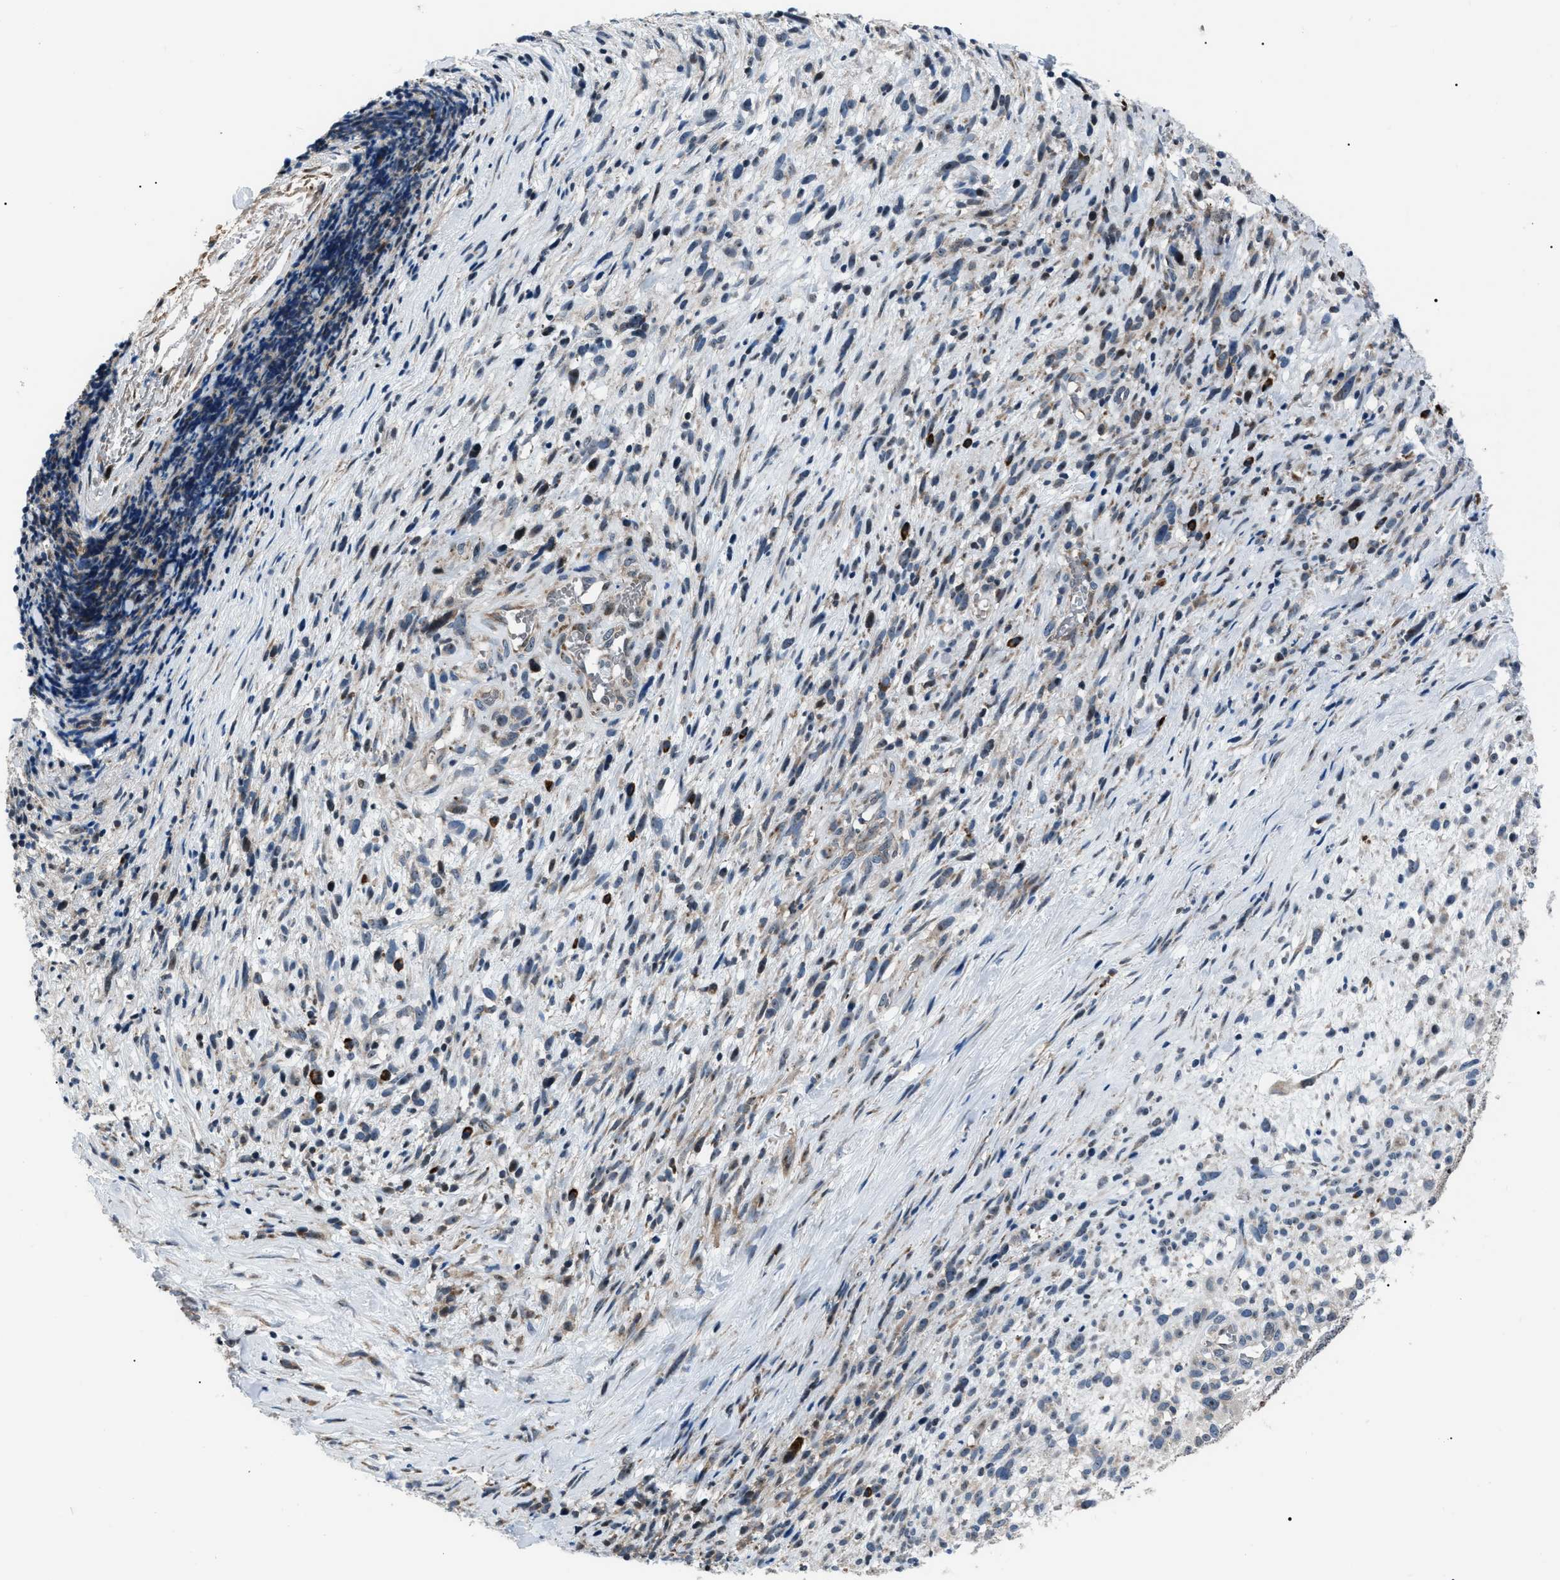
{"staining": {"intensity": "negative", "quantity": "none", "location": "none"}, "tissue": "melanoma", "cell_type": "Tumor cells", "image_type": "cancer", "snomed": [{"axis": "morphology", "description": "Malignant melanoma, NOS"}, {"axis": "topography", "description": "Skin"}], "caption": "High magnification brightfield microscopy of malignant melanoma stained with DAB (3,3'-diaminobenzidine) (brown) and counterstained with hematoxylin (blue): tumor cells show no significant staining.", "gene": "AGO2", "patient": {"sex": "female", "age": 55}}